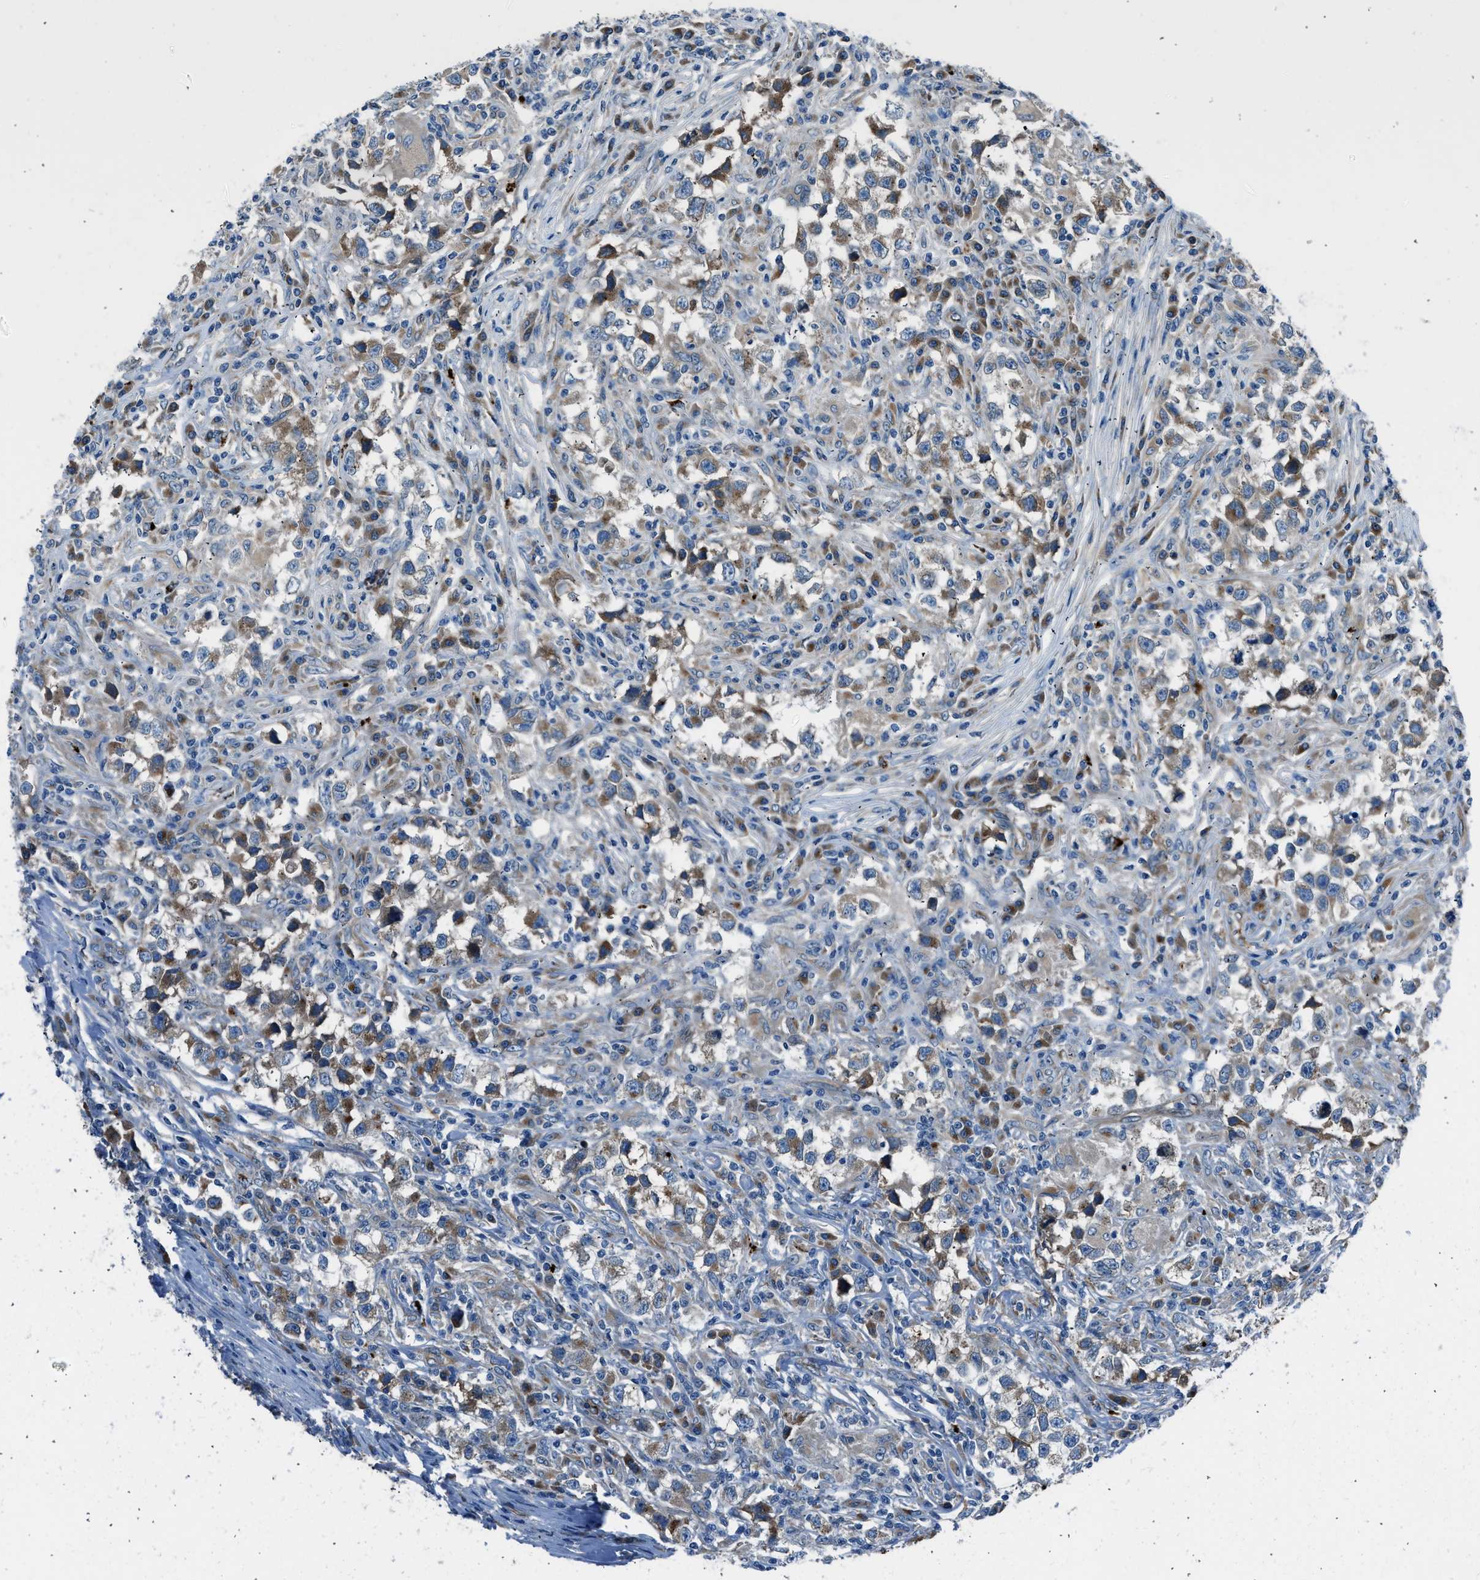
{"staining": {"intensity": "moderate", "quantity": "25%-75%", "location": "cytoplasmic/membranous"}, "tissue": "testis cancer", "cell_type": "Tumor cells", "image_type": "cancer", "snomed": [{"axis": "morphology", "description": "Carcinoma, Embryonal, NOS"}, {"axis": "topography", "description": "Testis"}], "caption": "Testis cancer (embryonal carcinoma) tissue exhibits moderate cytoplasmic/membranous positivity in about 25%-75% of tumor cells", "gene": "LMBR1", "patient": {"sex": "male", "age": 21}}